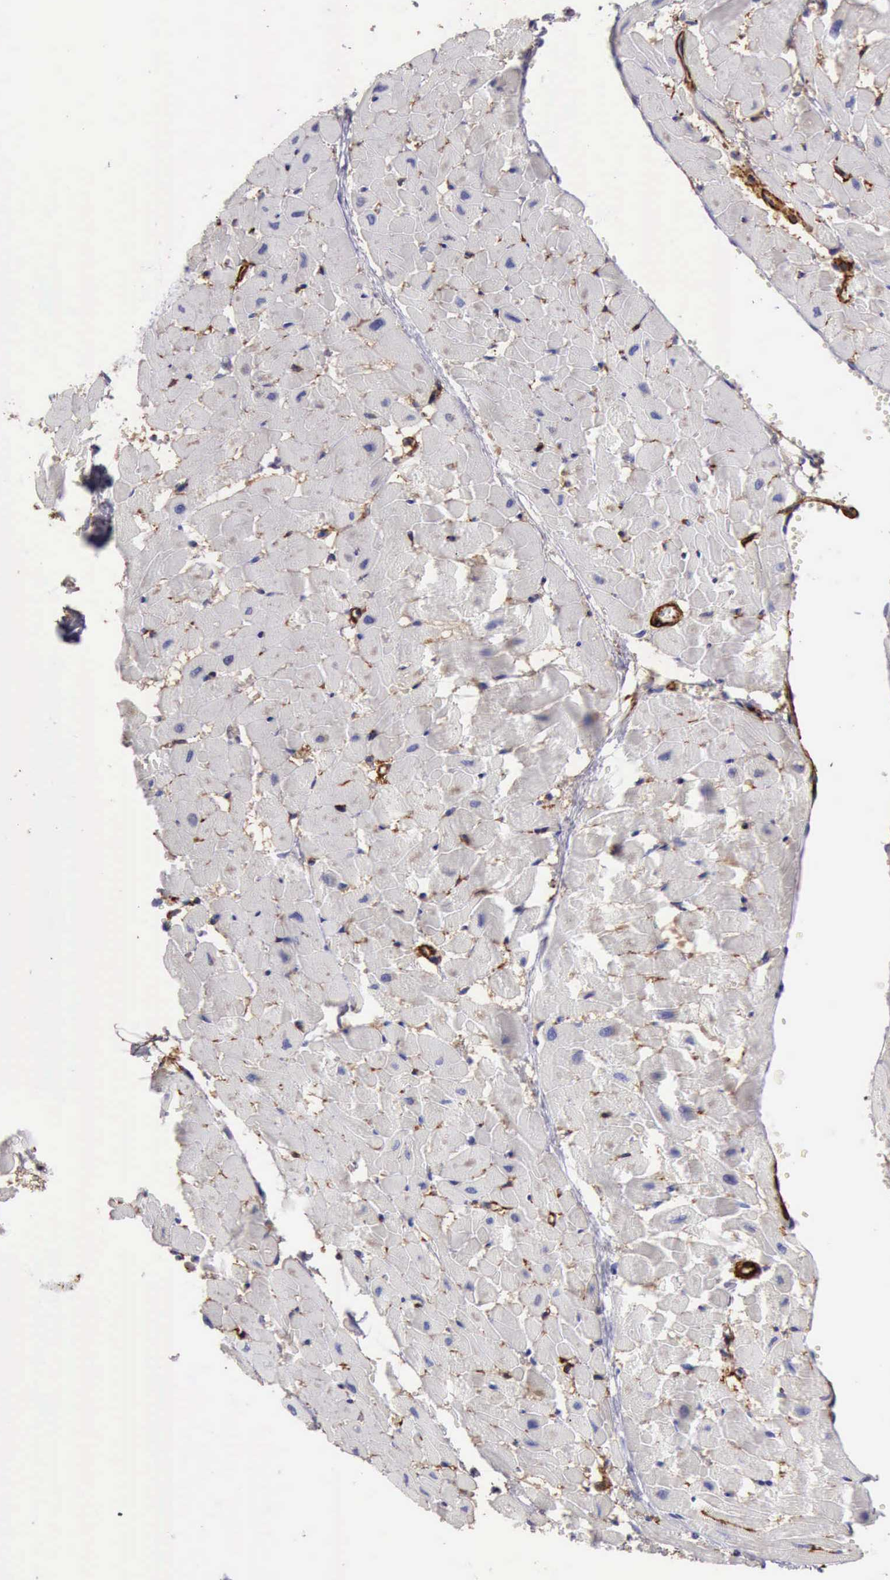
{"staining": {"intensity": "negative", "quantity": "none", "location": "none"}, "tissue": "heart muscle", "cell_type": "Cardiomyocytes", "image_type": "normal", "snomed": [{"axis": "morphology", "description": "Normal tissue, NOS"}, {"axis": "topography", "description": "Heart"}], "caption": "Cardiomyocytes show no significant staining in benign heart muscle. (IHC, brightfield microscopy, high magnification).", "gene": "AOC3", "patient": {"sex": "female", "age": 19}}